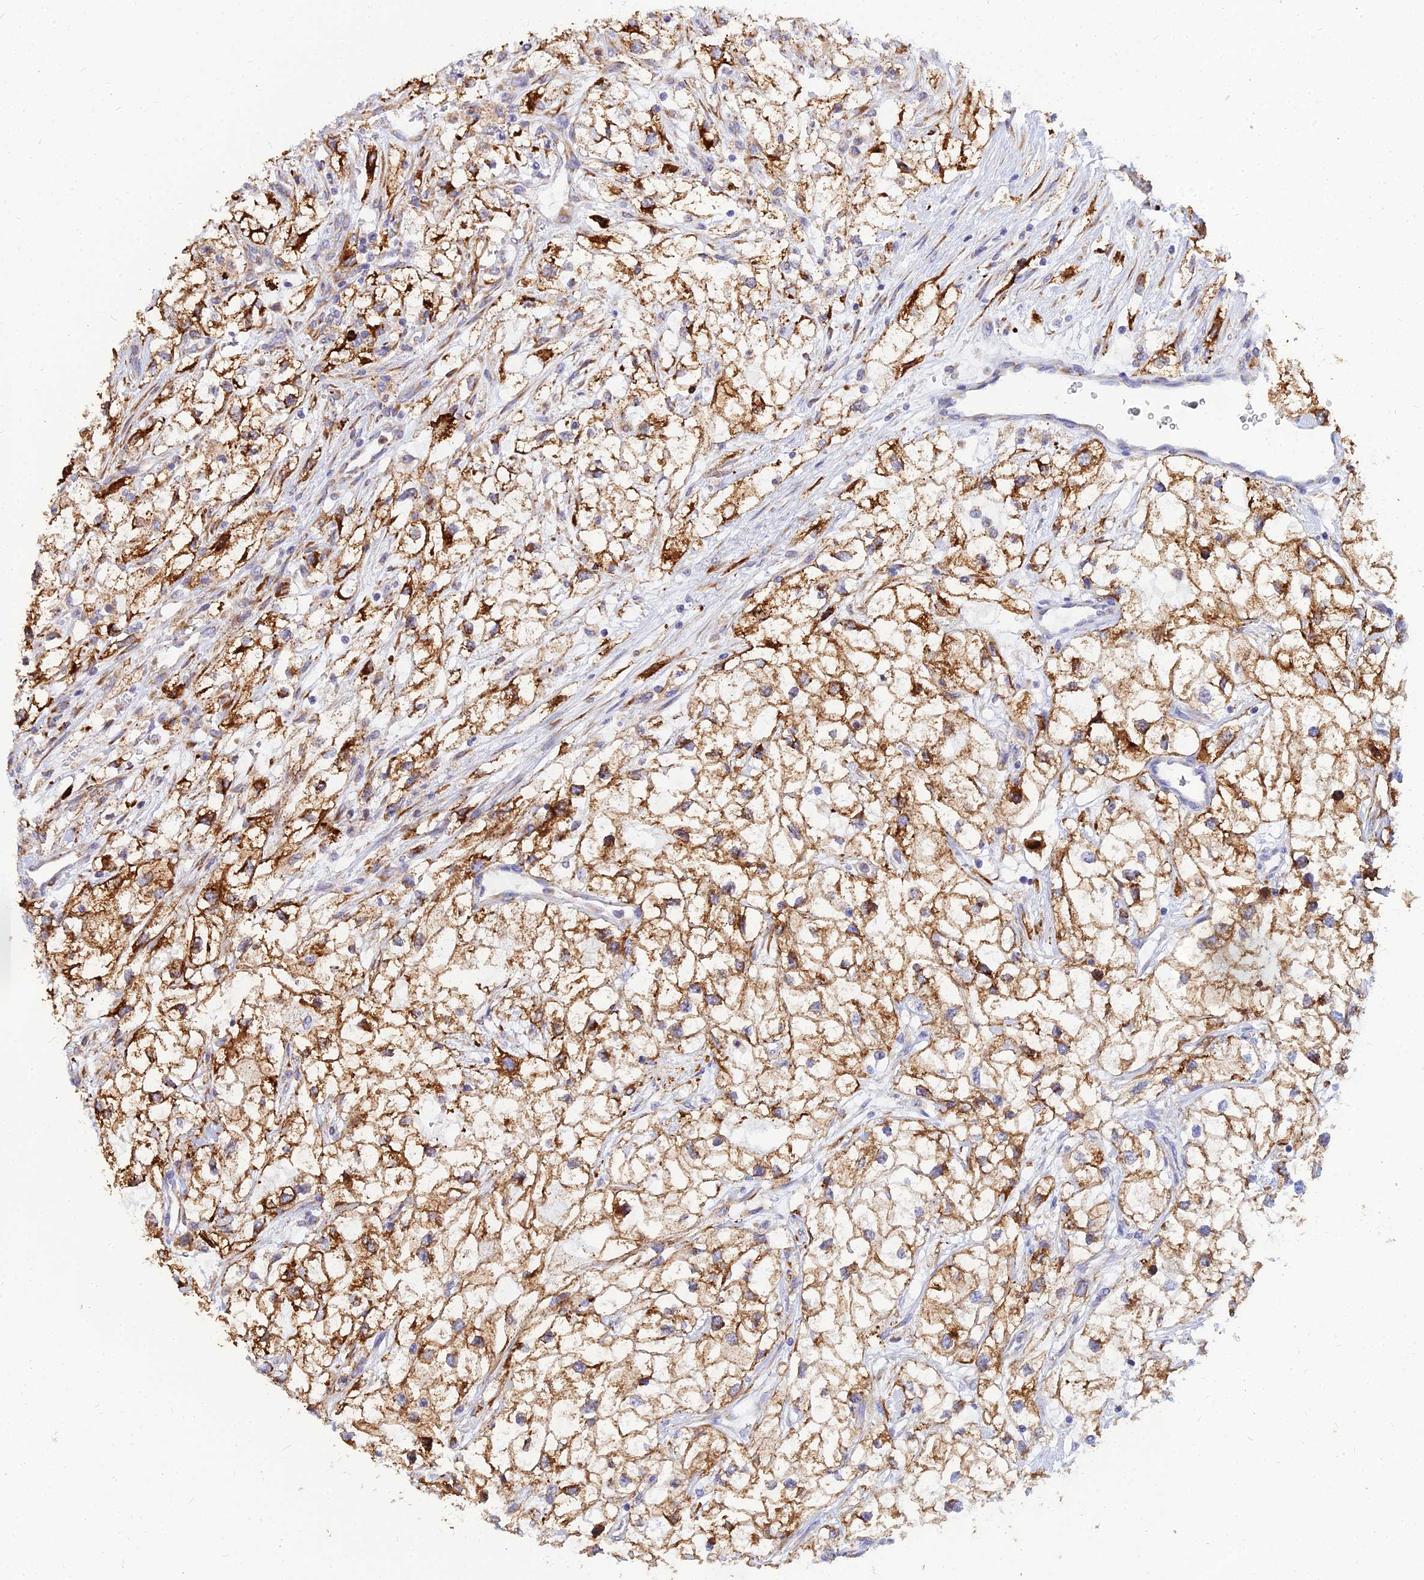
{"staining": {"intensity": "strong", "quantity": ">75%", "location": "cytoplasmic/membranous"}, "tissue": "renal cancer", "cell_type": "Tumor cells", "image_type": "cancer", "snomed": [{"axis": "morphology", "description": "Adenocarcinoma, NOS"}, {"axis": "topography", "description": "Kidney"}], "caption": "A histopathology image of human renal cancer stained for a protein reveals strong cytoplasmic/membranous brown staining in tumor cells.", "gene": "CCT6B", "patient": {"sex": "male", "age": 59}}